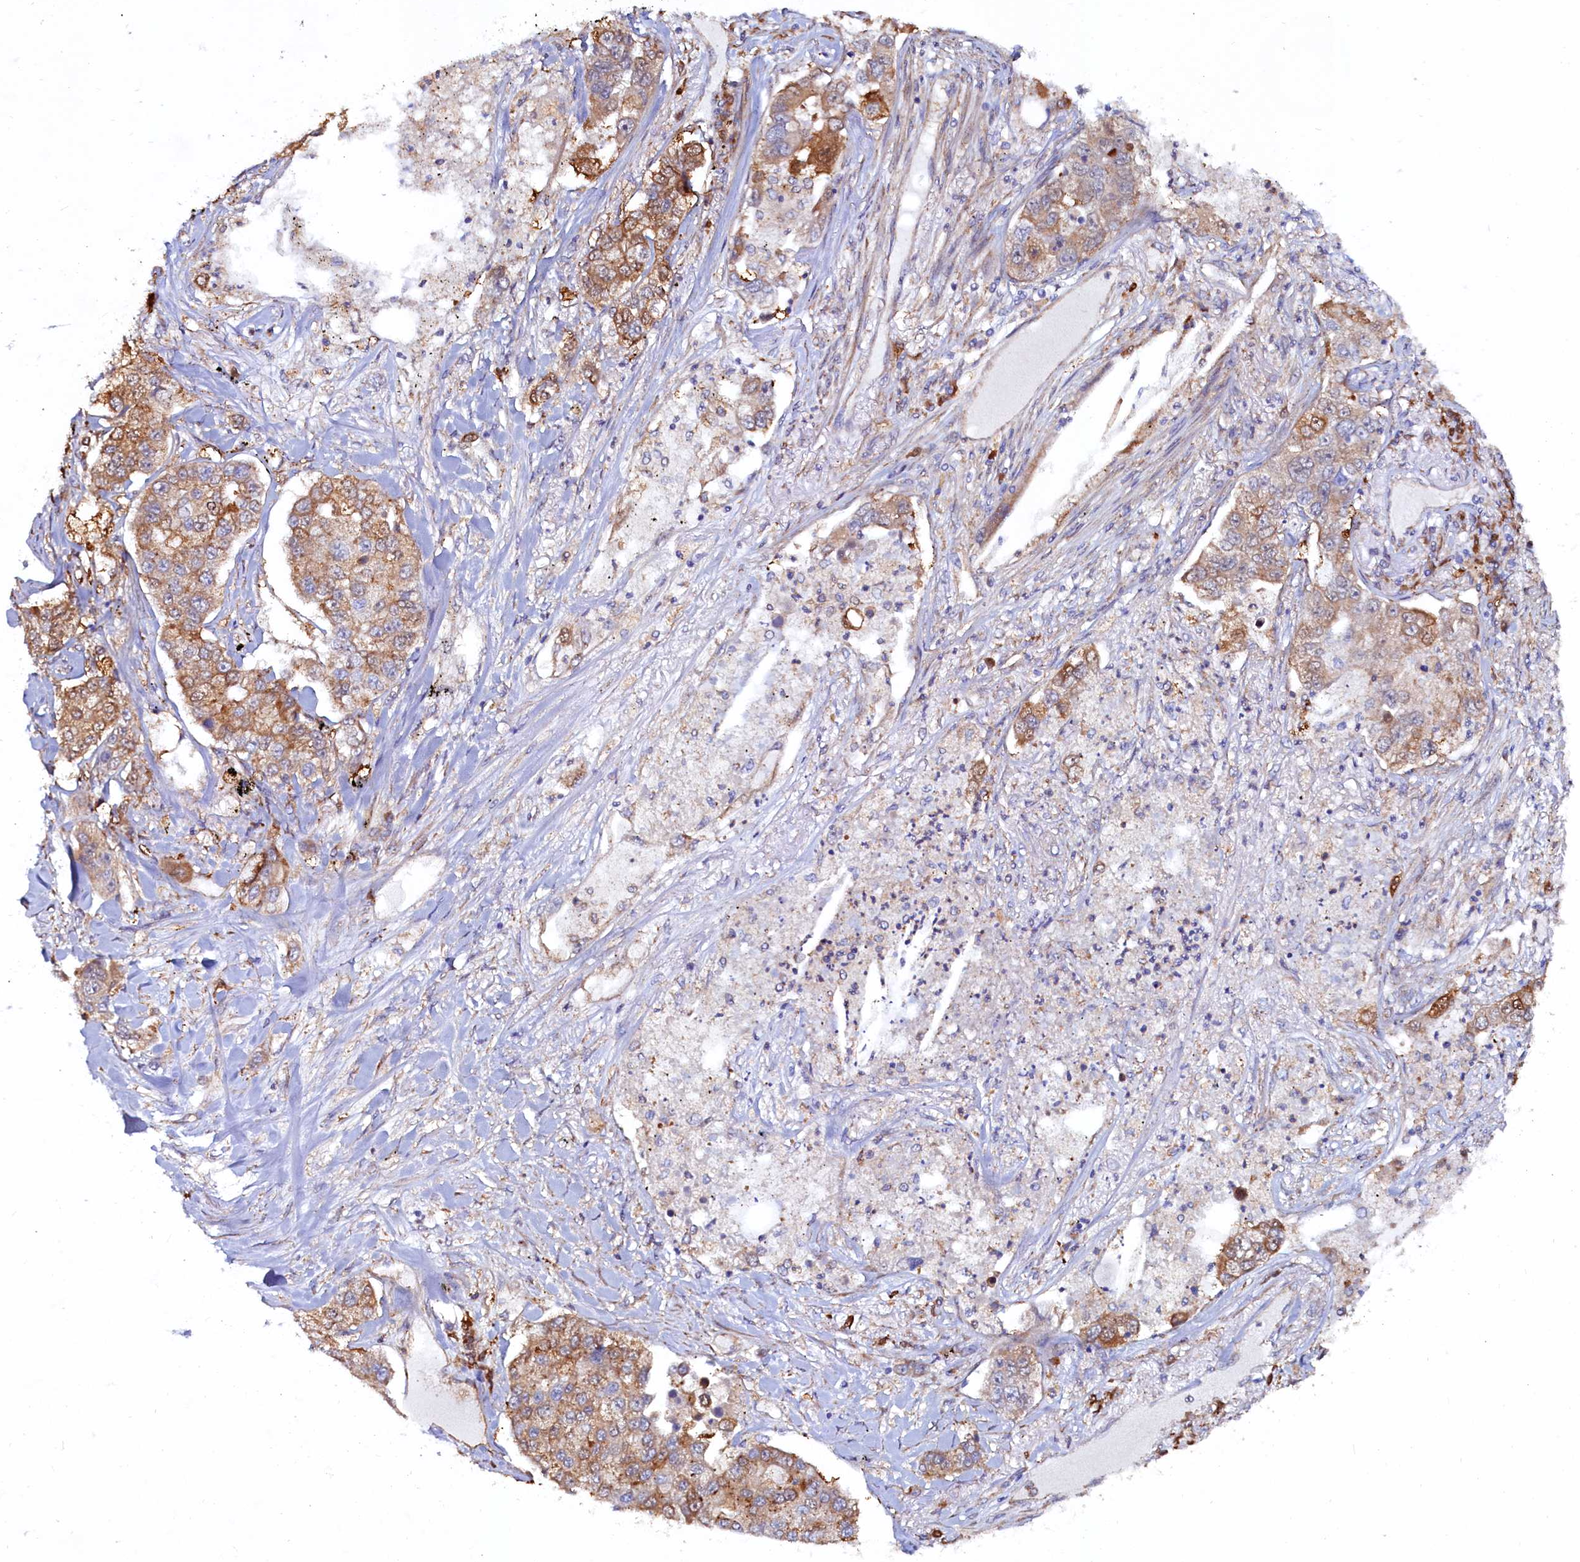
{"staining": {"intensity": "moderate", "quantity": "25%-75%", "location": "cytoplasmic/membranous"}, "tissue": "lung cancer", "cell_type": "Tumor cells", "image_type": "cancer", "snomed": [{"axis": "morphology", "description": "Adenocarcinoma, NOS"}, {"axis": "topography", "description": "Lung"}], "caption": "DAB (3,3'-diaminobenzidine) immunohistochemical staining of human lung adenocarcinoma shows moderate cytoplasmic/membranous protein expression in approximately 25%-75% of tumor cells. The staining was performed using DAB (3,3'-diaminobenzidine), with brown indicating positive protein expression. Nuclei are stained blue with hematoxylin.", "gene": "ASTE1", "patient": {"sex": "male", "age": 49}}